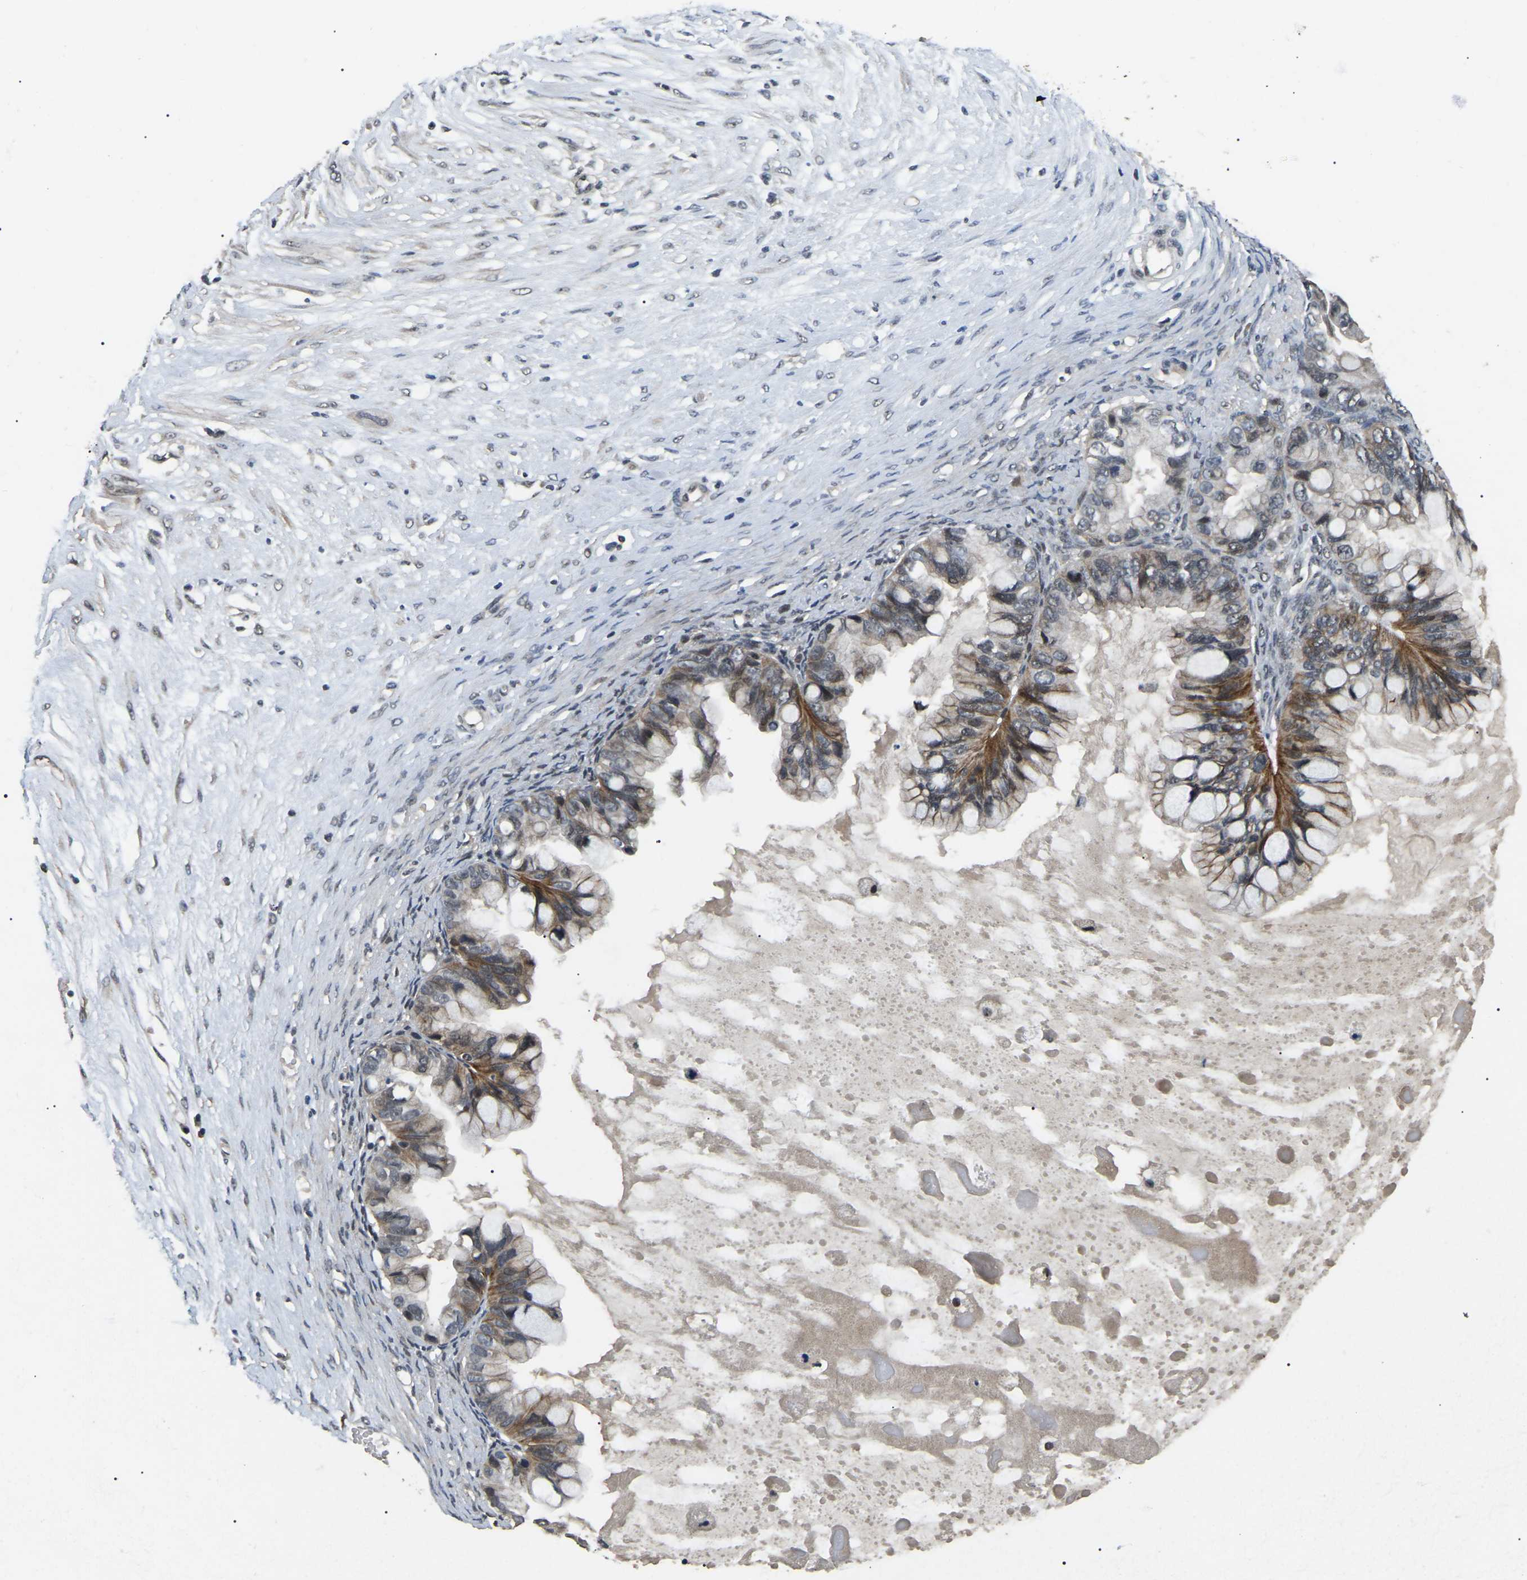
{"staining": {"intensity": "moderate", "quantity": "25%-75%", "location": "cytoplasmic/membranous"}, "tissue": "ovarian cancer", "cell_type": "Tumor cells", "image_type": "cancer", "snomed": [{"axis": "morphology", "description": "Cystadenocarcinoma, mucinous, NOS"}, {"axis": "topography", "description": "Ovary"}], "caption": "This micrograph demonstrates immunohistochemistry (IHC) staining of human ovarian mucinous cystadenocarcinoma, with medium moderate cytoplasmic/membranous expression in about 25%-75% of tumor cells.", "gene": "PPM1E", "patient": {"sex": "female", "age": 80}}